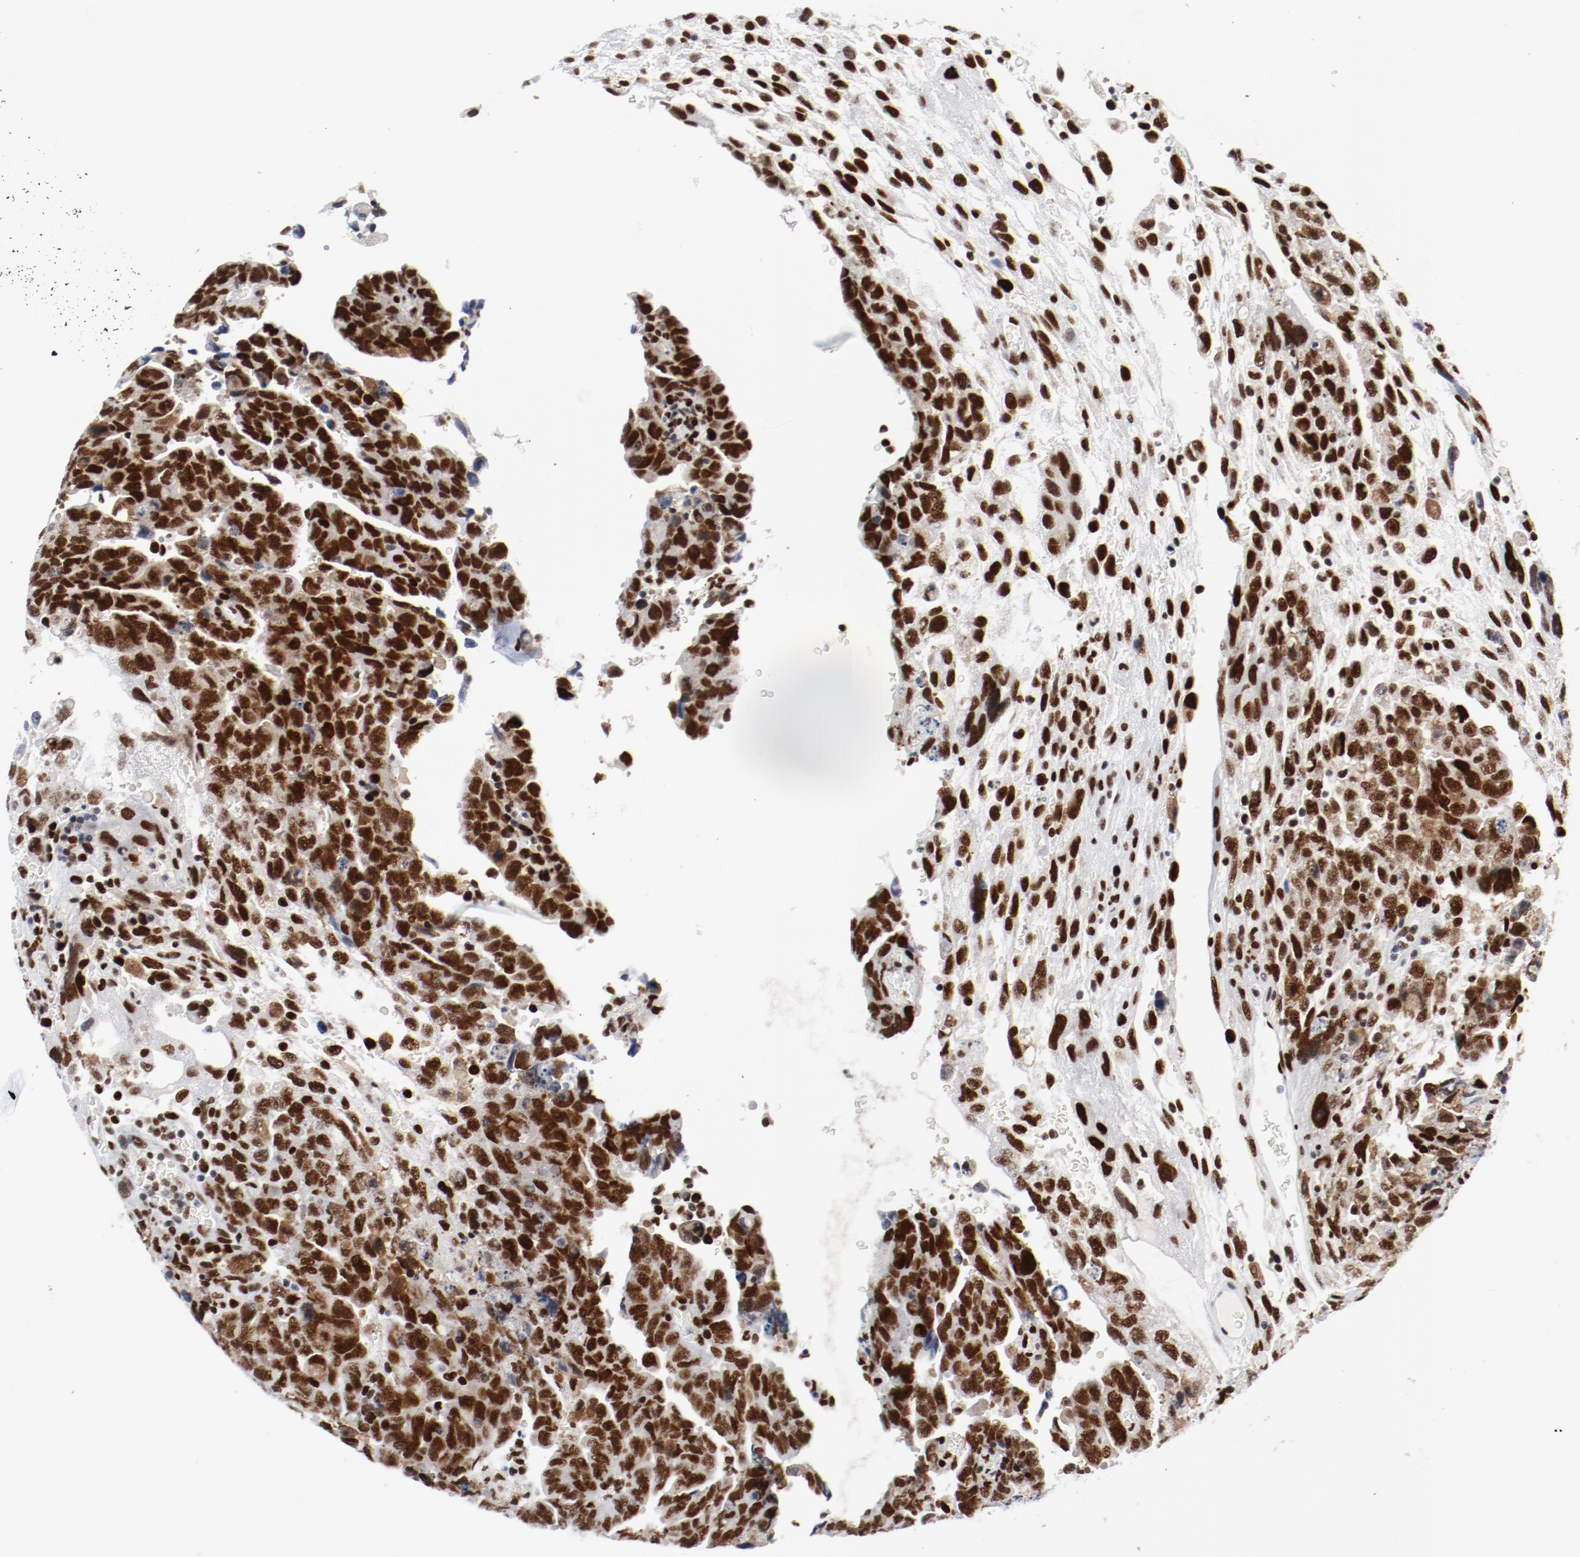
{"staining": {"intensity": "strong", "quantity": ">75%", "location": "nuclear"}, "tissue": "testis cancer", "cell_type": "Tumor cells", "image_type": "cancer", "snomed": [{"axis": "morphology", "description": "Carcinoma, Embryonal, NOS"}, {"axis": "topography", "description": "Testis"}], "caption": "Testis cancer tissue displays strong nuclear positivity in approximately >75% of tumor cells, visualized by immunohistochemistry.", "gene": "POLD1", "patient": {"sex": "male", "age": 28}}